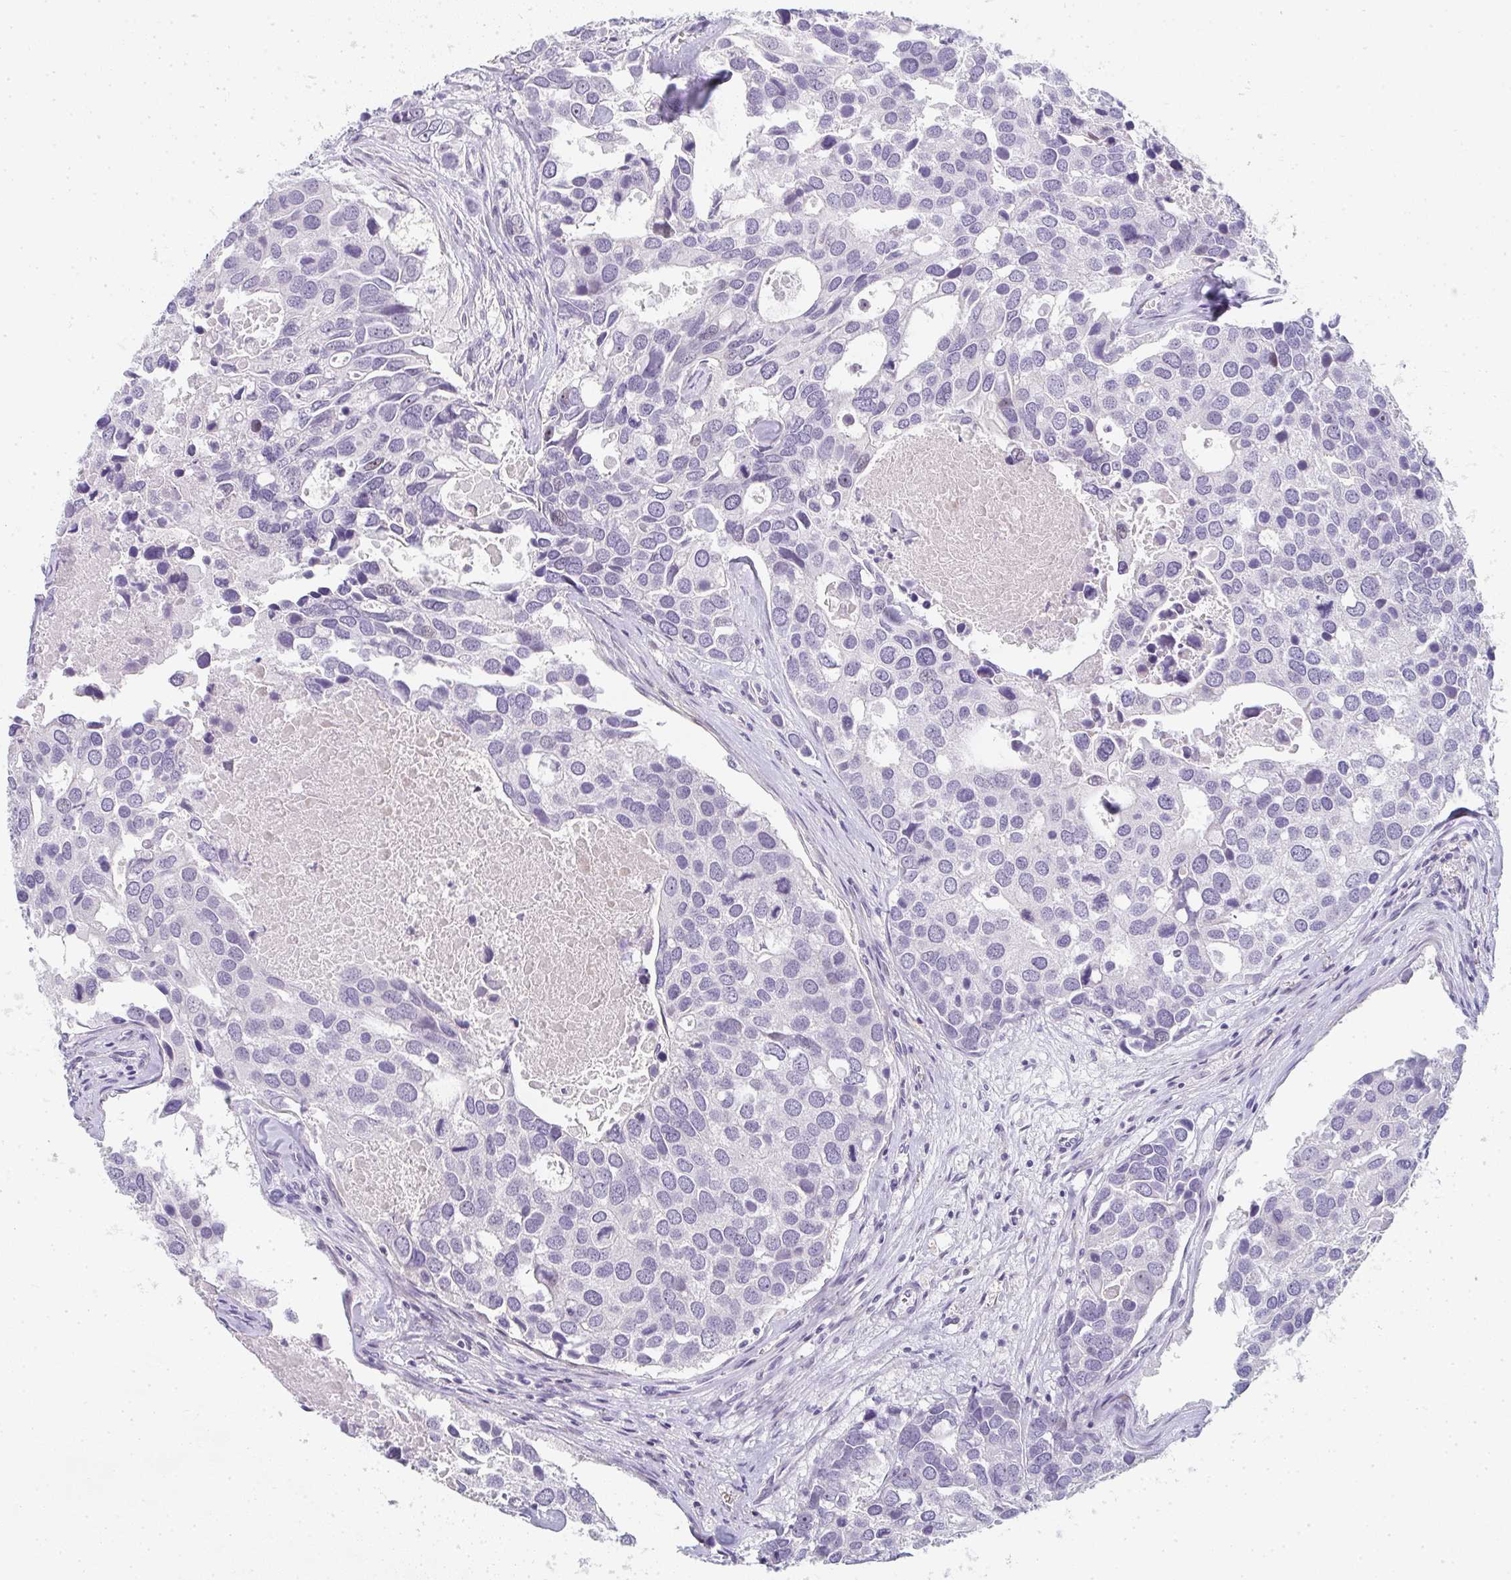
{"staining": {"intensity": "negative", "quantity": "none", "location": "none"}, "tissue": "breast cancer", "cell_type": "Tumor cells", "image_type": "cancer", "snomed": [{"axis": "morphology", "description": "Duct carcinoma"}, {"axis": "topography", "description": "Breast"}], "caption": "Immunohistochemistry micrograph of invasive ductal carcinoma (breast) stained for a protein (brown), which exhibits no staining in tumor cells.", "gene": "NEU2", "patient": {"sex": "female", "age": 83}}